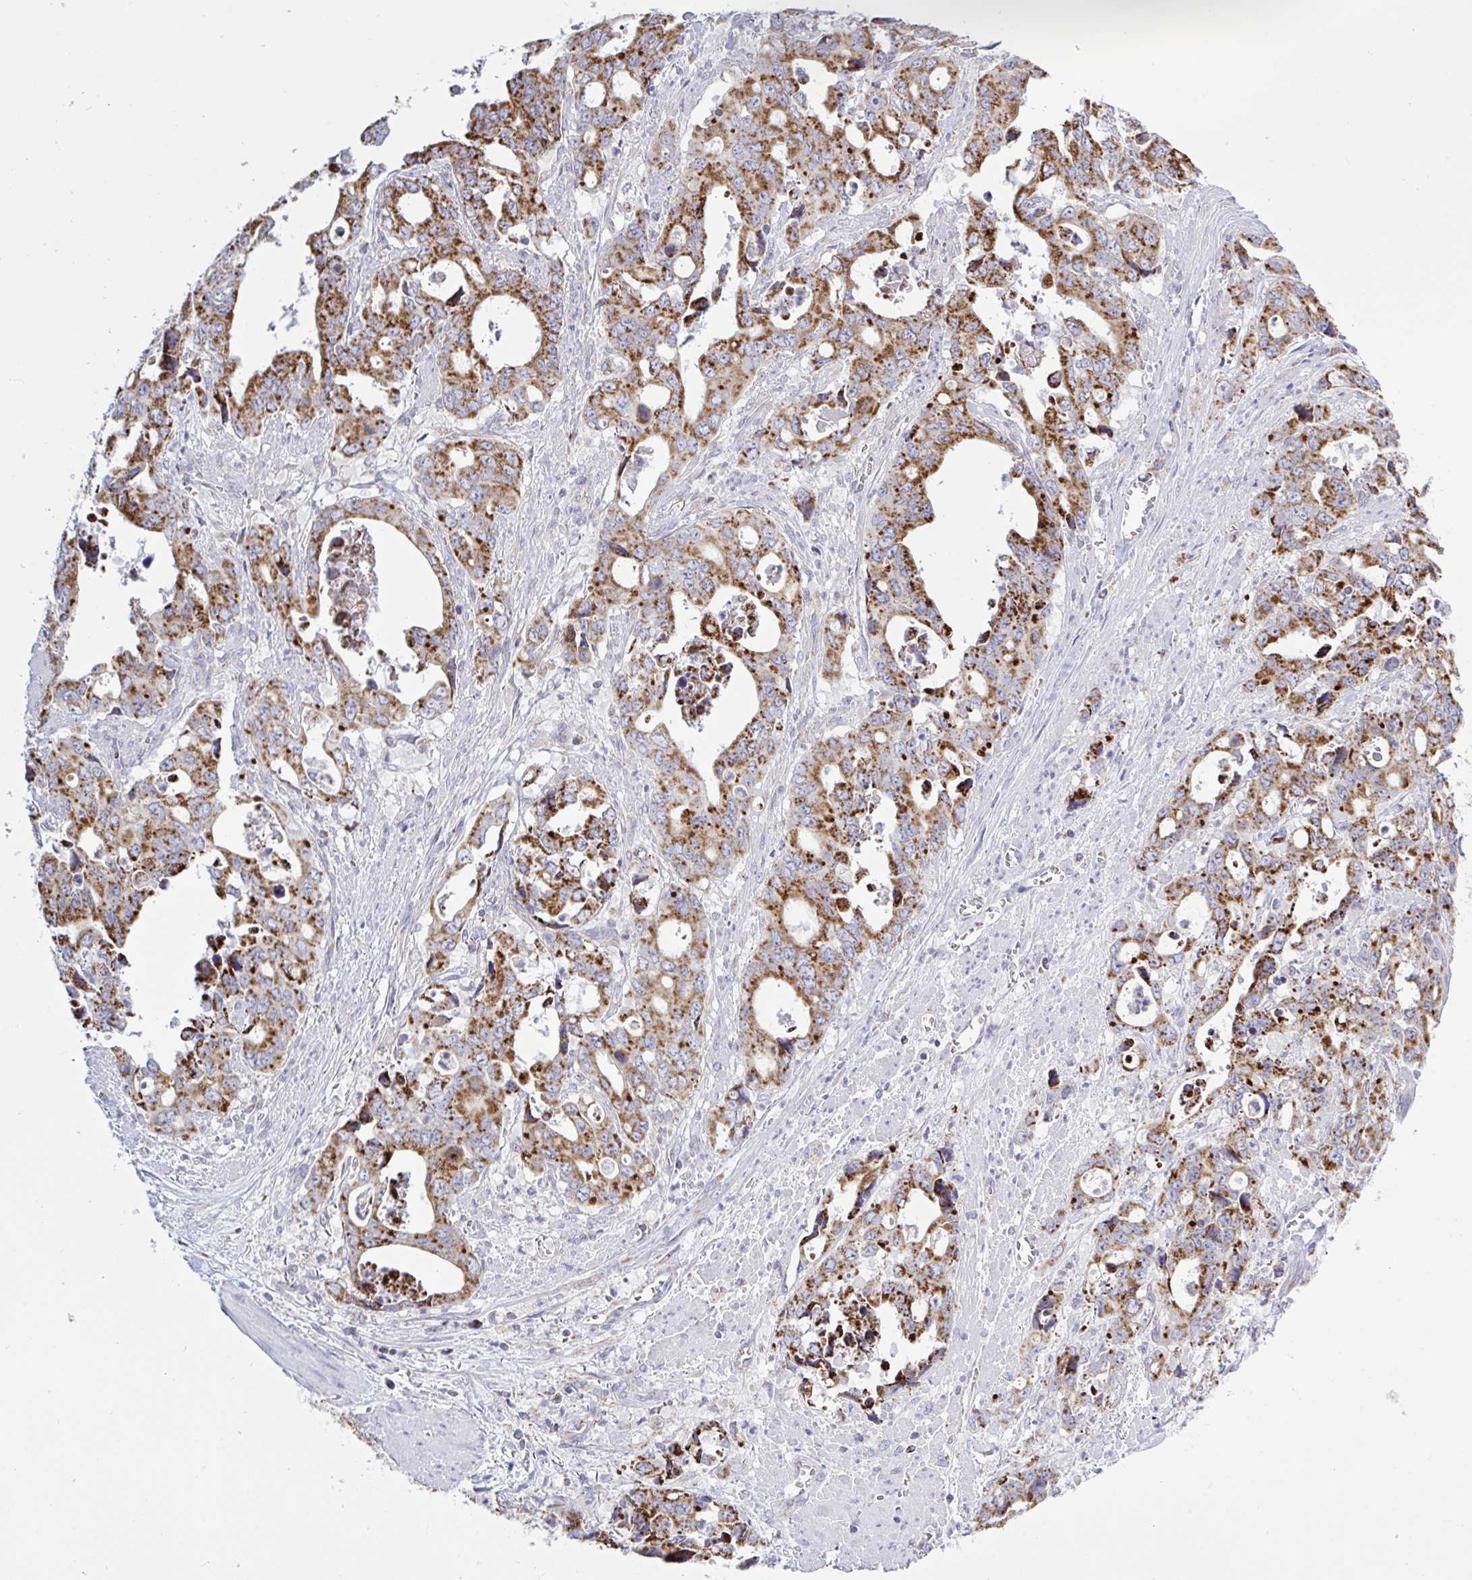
{"staining": {"intensity": "moderate", "quantity": ">75%", "location": "cytoplasmic/membranous"}, "tissue": "stomach cancer", "cell_type": "Tumor cells", "image_type": "cancer", "snomed": [{"axis": "morphology", "description": "Adenocarcinoma, NOS"}, {"axis": "topography", "description": "Stomach, upper"}], "caption": "Immunohistochemical staining of human stomach adenocarcinoma demonstrates medium levels of moderate cytoplasmic/membranous expression in about >75% of tumor cells.", "gene": "HSPE1", "patient": {"sex": "male", "age": 74}}